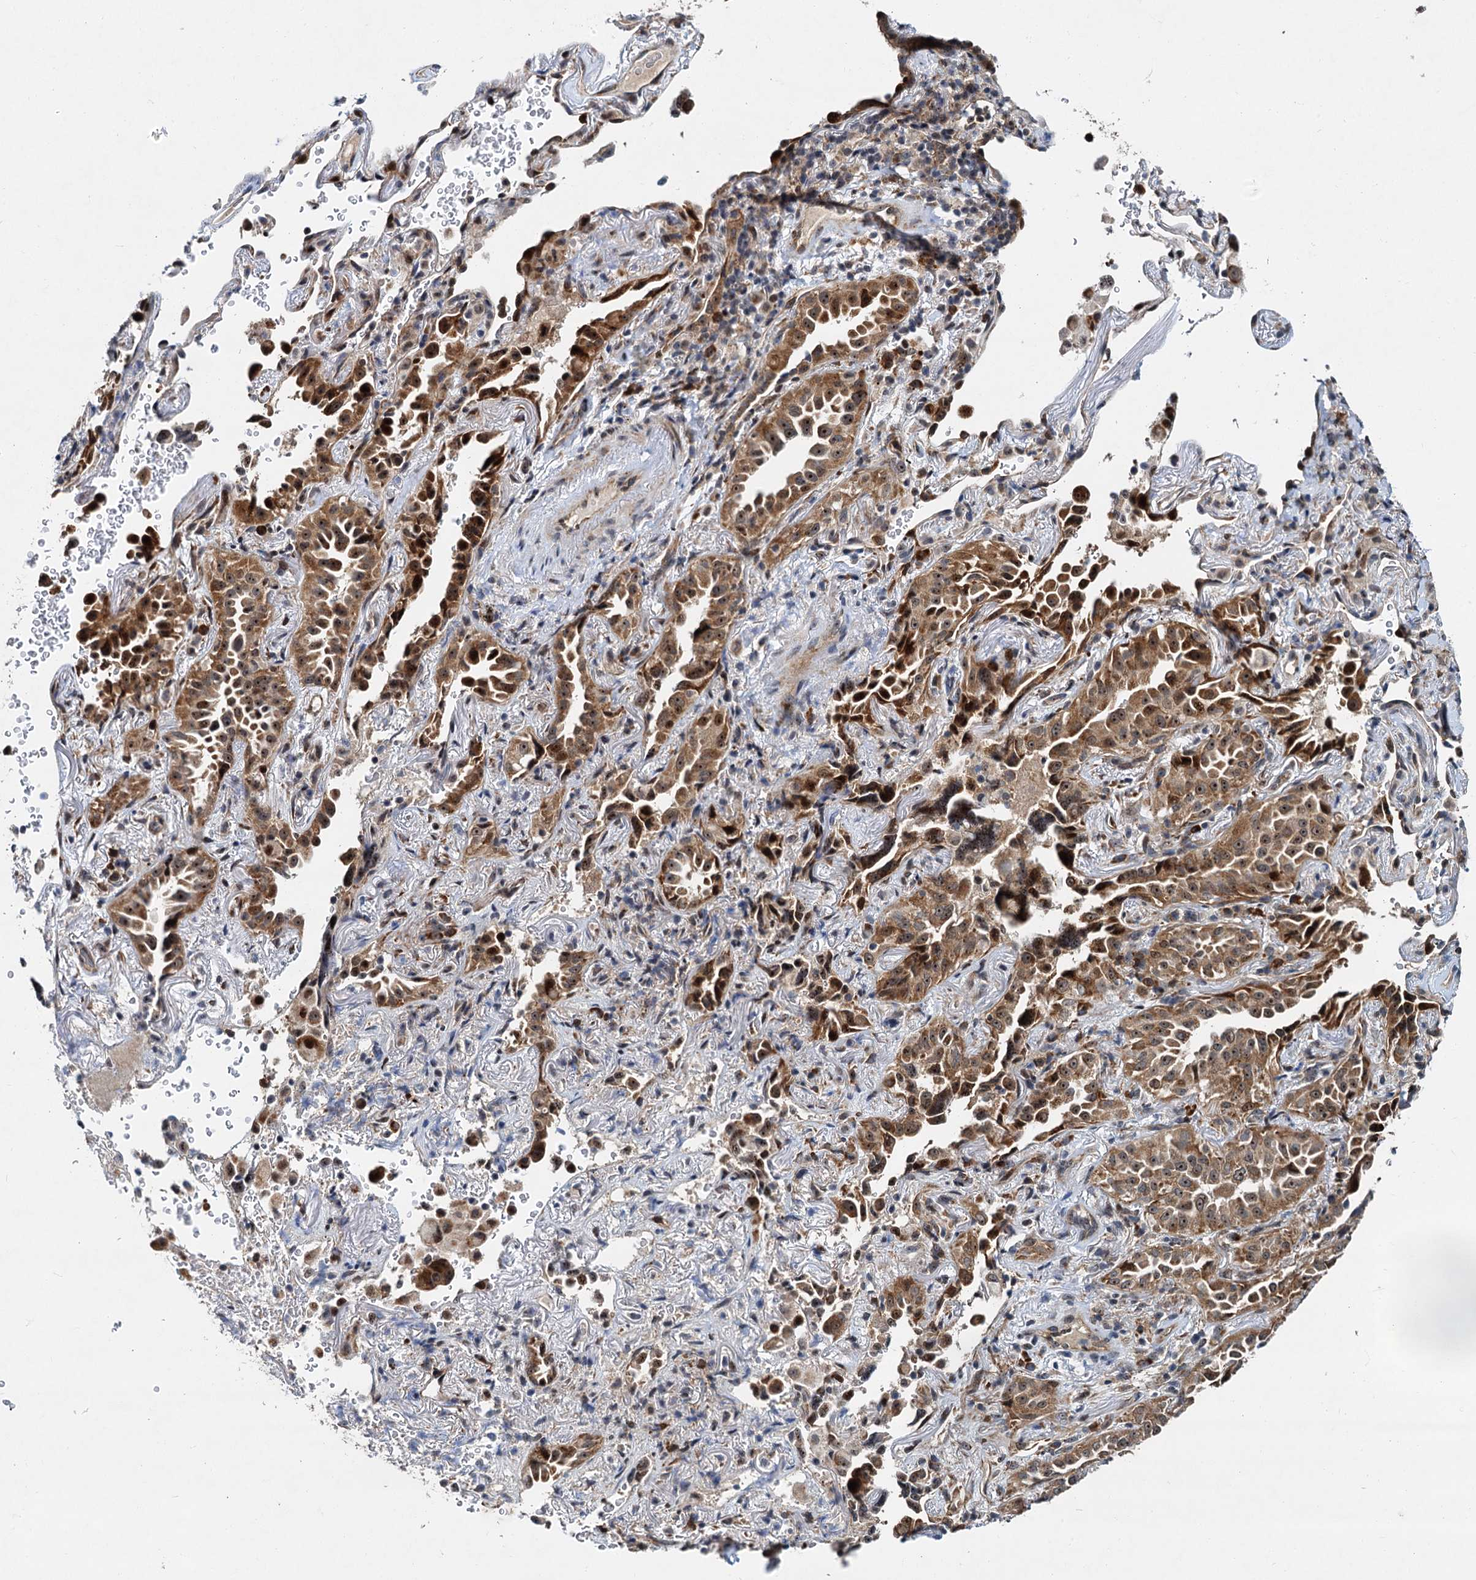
{"staining": {"intensity": "moderate", "quantity": ">75%", "location": "cytoplasmic/membranous,nuclear"}, "tissue": "lung cancer", "cell_type": "Tumor cells", "image_type": "cancer", "snomed": [{"axis": "morphology", "description": "Adenocarcinoma, NOS"}, {"axis": "topography", "description": "Lung"}], "caption": "Tumor cells reveal moderate cytoplasmic/membranous and nuclear staining in approximately >75% of cells in adenocarcinoma (lung).", "gene": "DNAJC21", "patient": {"sex": "female", "age": 69}}